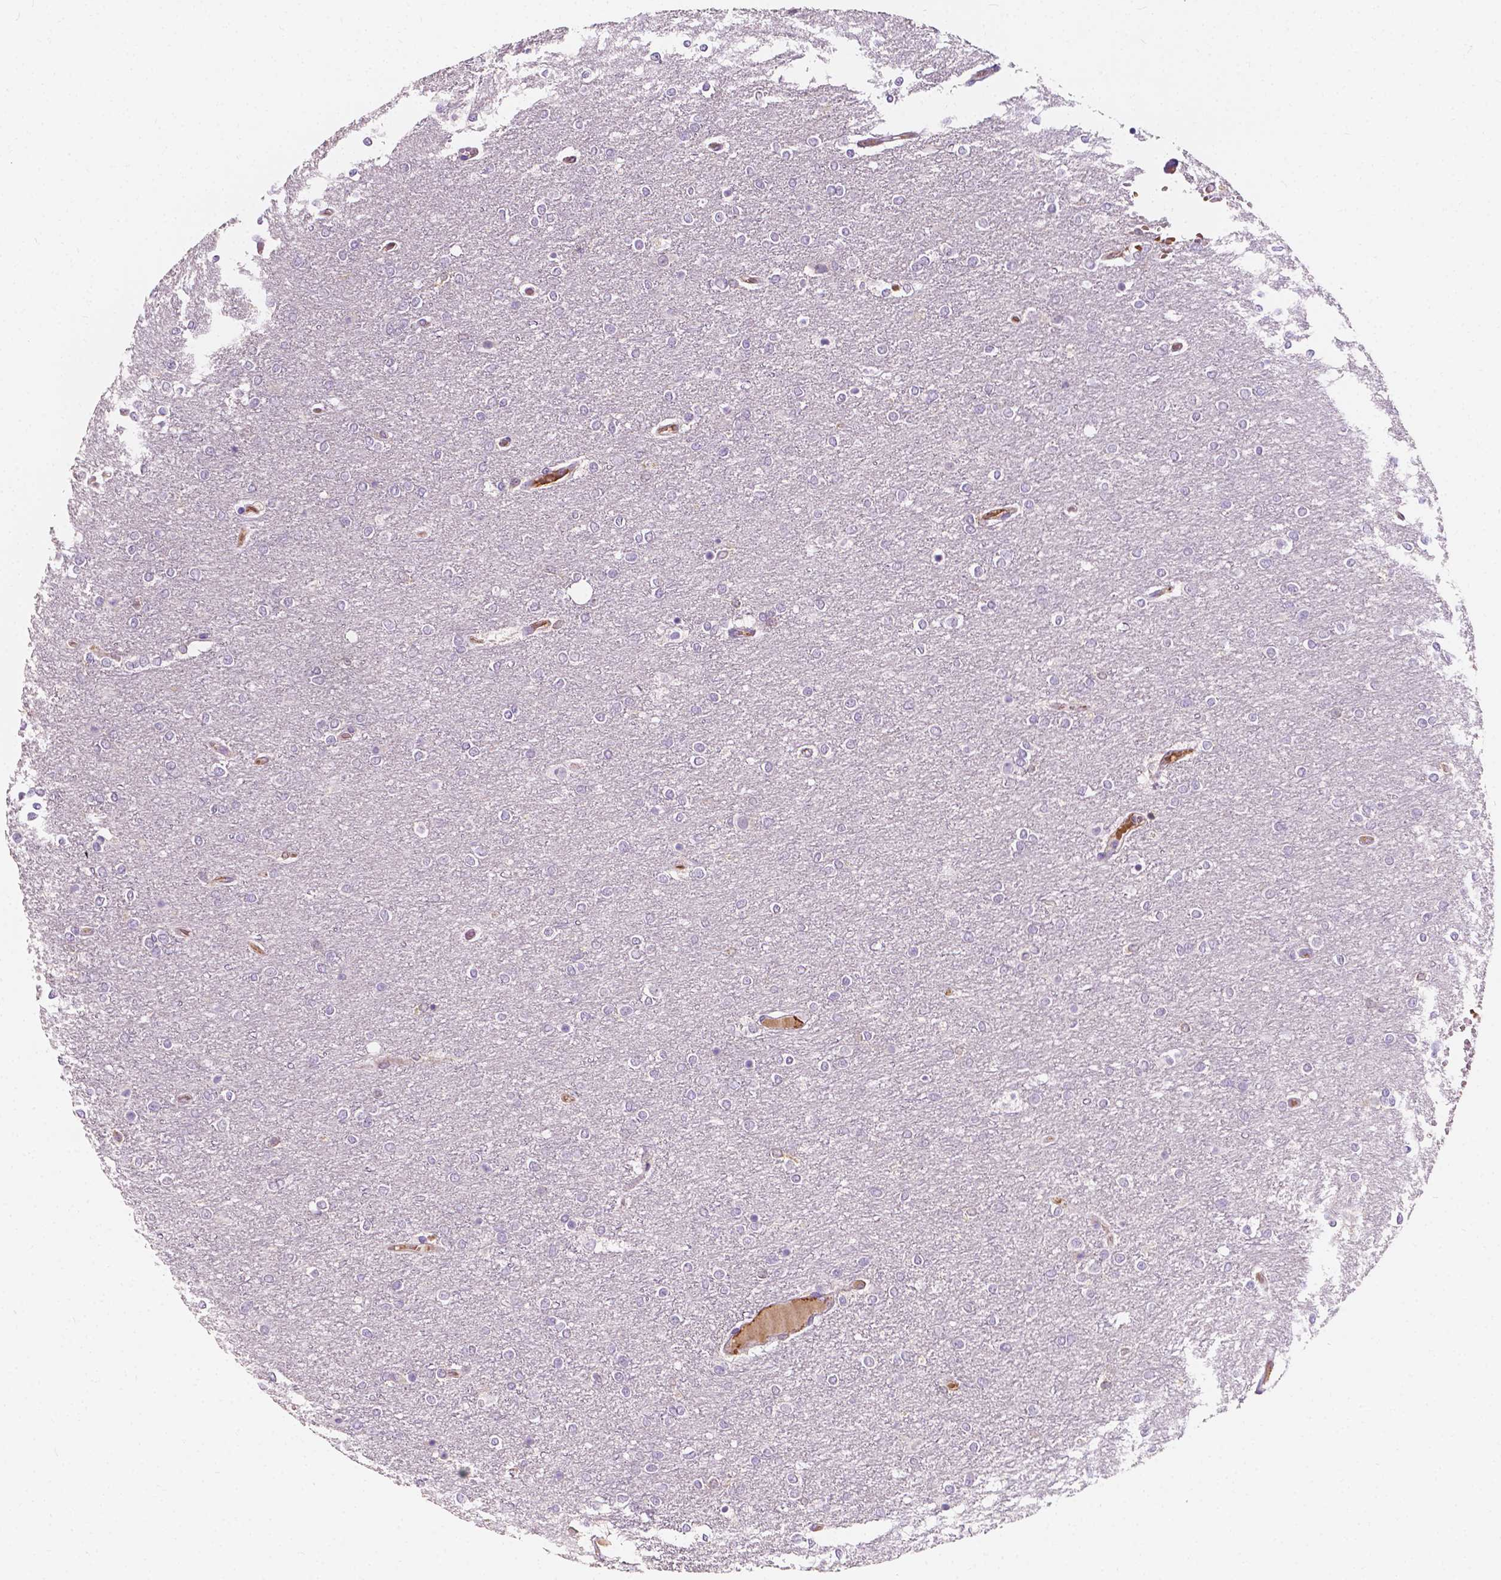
{"staining": {"intensity": "negative", "quantity": "none", "location": "none"}, "tissue": "glioma", "cell_type": "Tumor cells", "image_type": "cancer", "snomed": [{"axis": "morphology", "description": "Glioma, malignant, High grade"}, {"axis": "topography", "description": "Brain"}], "caption": "Malignant high-grade glioma was stained to show a protein in brown. There is no significant staining in tumor cells.", "gene": "SLC22A4", "patient": {"sex": "female", "age": 61}}